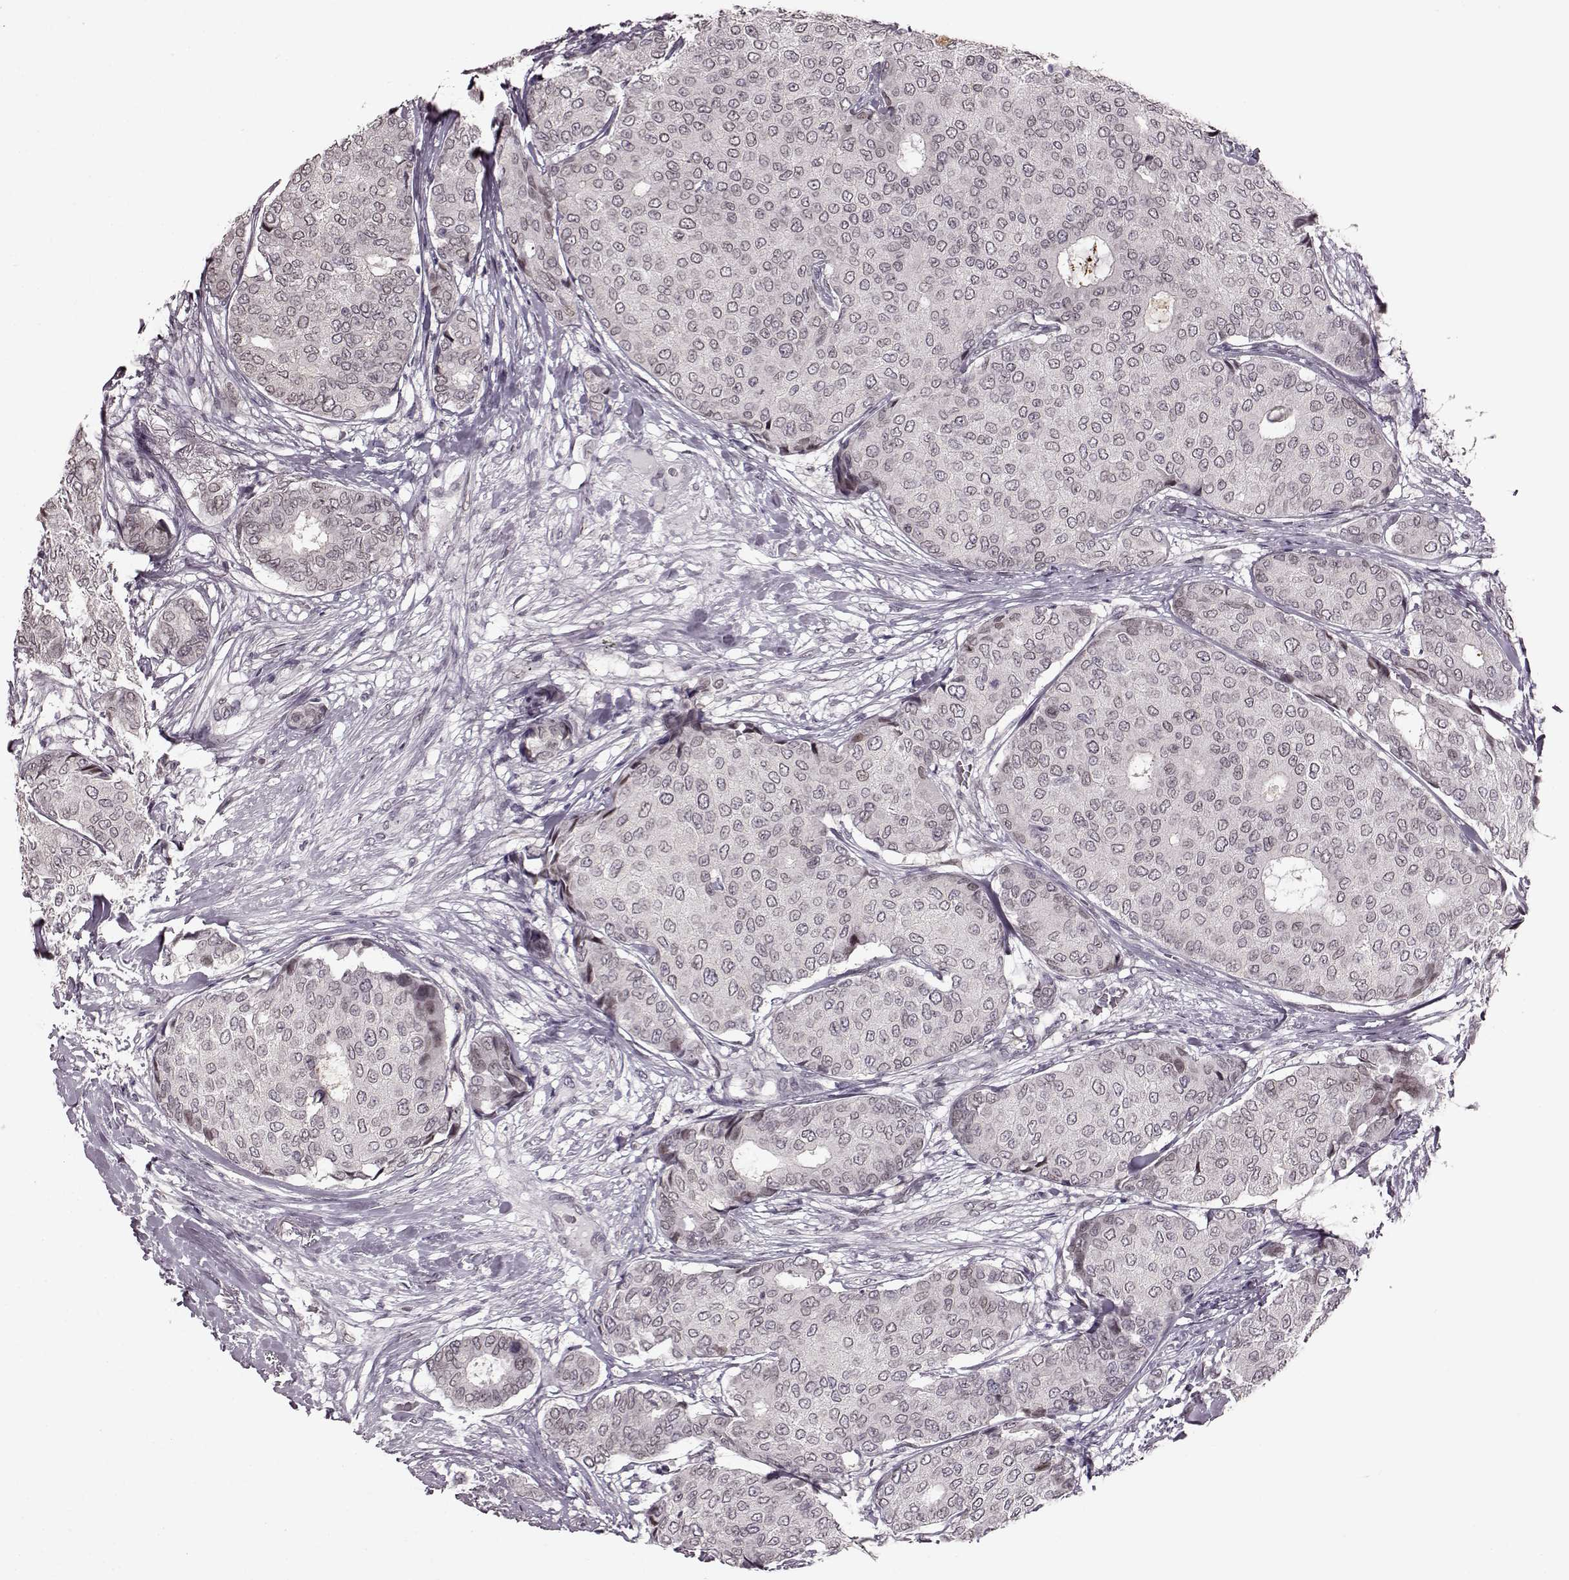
{"staining": {"intensity": "negative", "quantity": "none", "location": "none"}, "tissue": "breast cancer", "cell_type": "Tumor cells", "image_type": "cancer", "snomed": [{"axis": "morphology", "description": "Duct carcinoma"}, {"axis": "topography", "description": "Breast"}], "caption": "This is an immunohistochemistry image of infiltrating ductal carcinoma (breast). There is no expression in tumor cells.", "gene": "STX1B", "patient": {"sex": "female", "age": 75}}